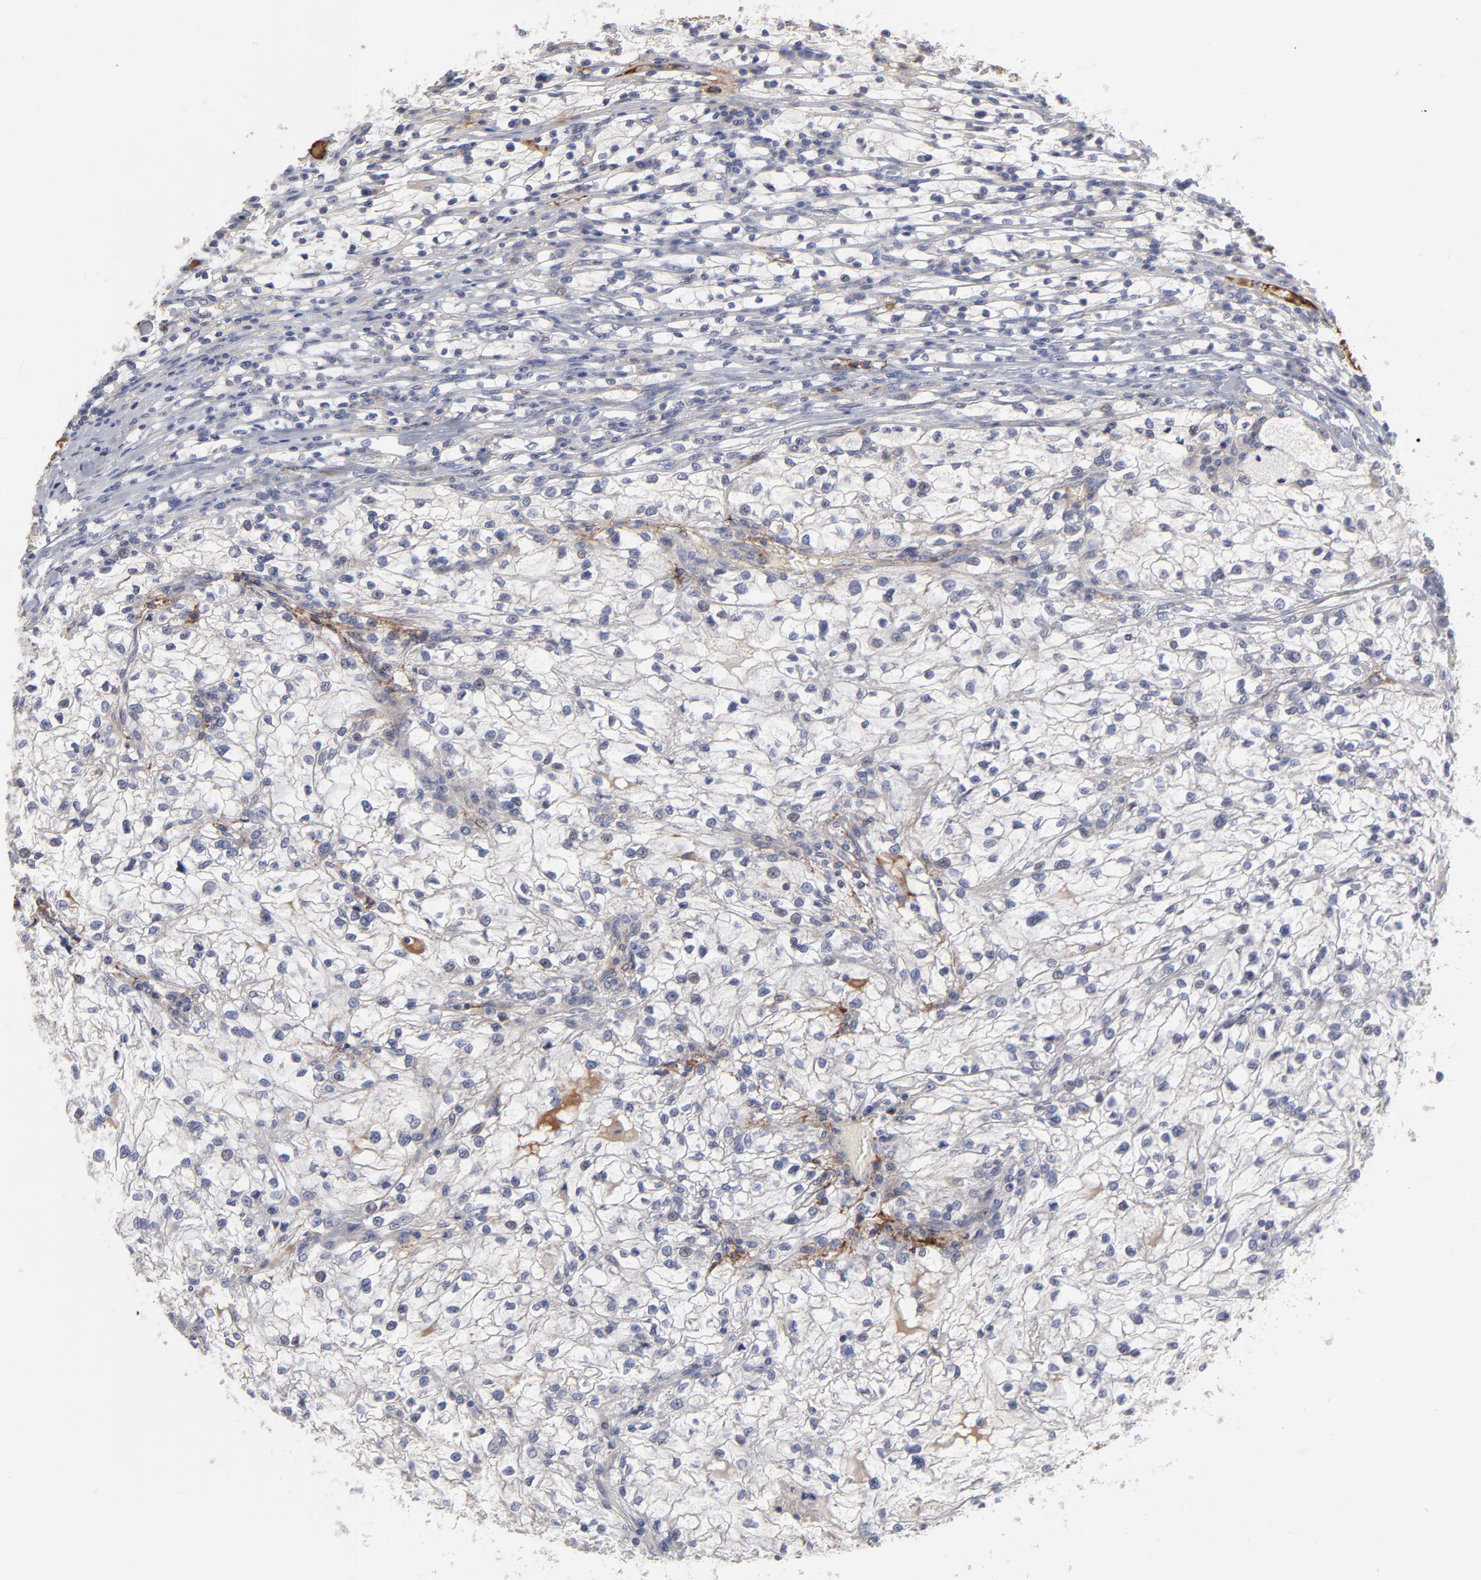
{"staining": {"intensity": "negative", "quantity": "none", "location": "none"}, "tissue": "renal cancer", "cell_type": "Tumor cells", "image_type": "cancer", "snomed": [{"axis": "morphology", "description": "Adenocarcinoma, NOS"}, {"axis": "topography", "description": "Kidney"}], "caption": "Protein analysis of renal cancer (adenocarcinoma) demonstrates no significant expression in tumor cells. (Brightfield microscopy of DAB (3,3'-diaminobenzidine) IHC at high magnification).", "gene": "CCR3", "patient": {"sex": "female", "age": 83}}